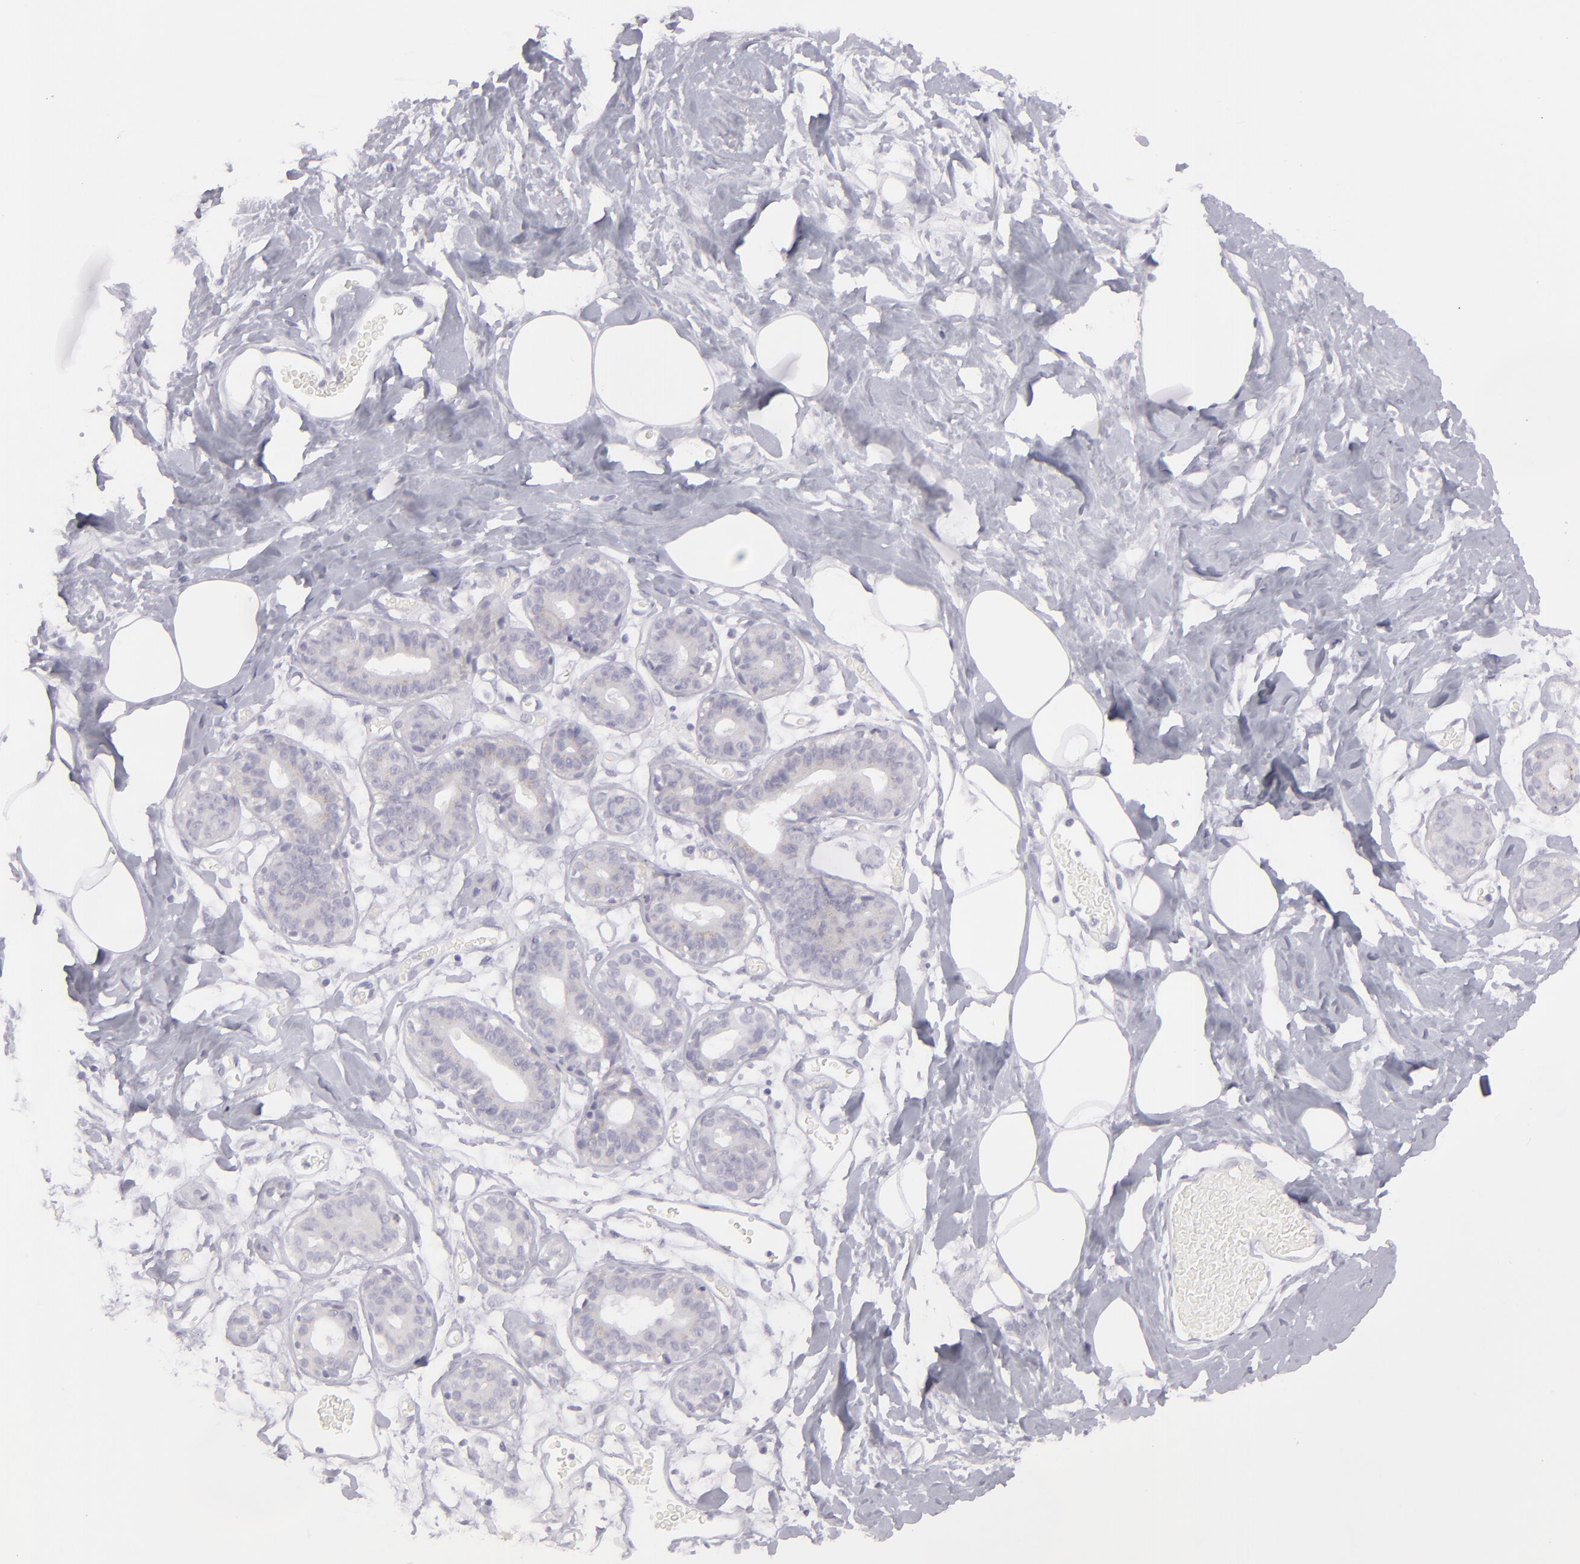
{"staining": {"intensity": "negative", "quantity": "none", "location": "none"}, "tissue": "breast", "cell_type": "Adipocytes", "image_type": "normal", "snomed": [{"axis": "morphology", "description": "Normal tissue, NOS"}, {"axis": "topography", "description": "Breast"}], "caption": "Immunohistochemistry (IHC) of normal human breast displays no staining in adipocytes.", "gene": "DLG4", "patient": {"sex": "female", "age": 23}}